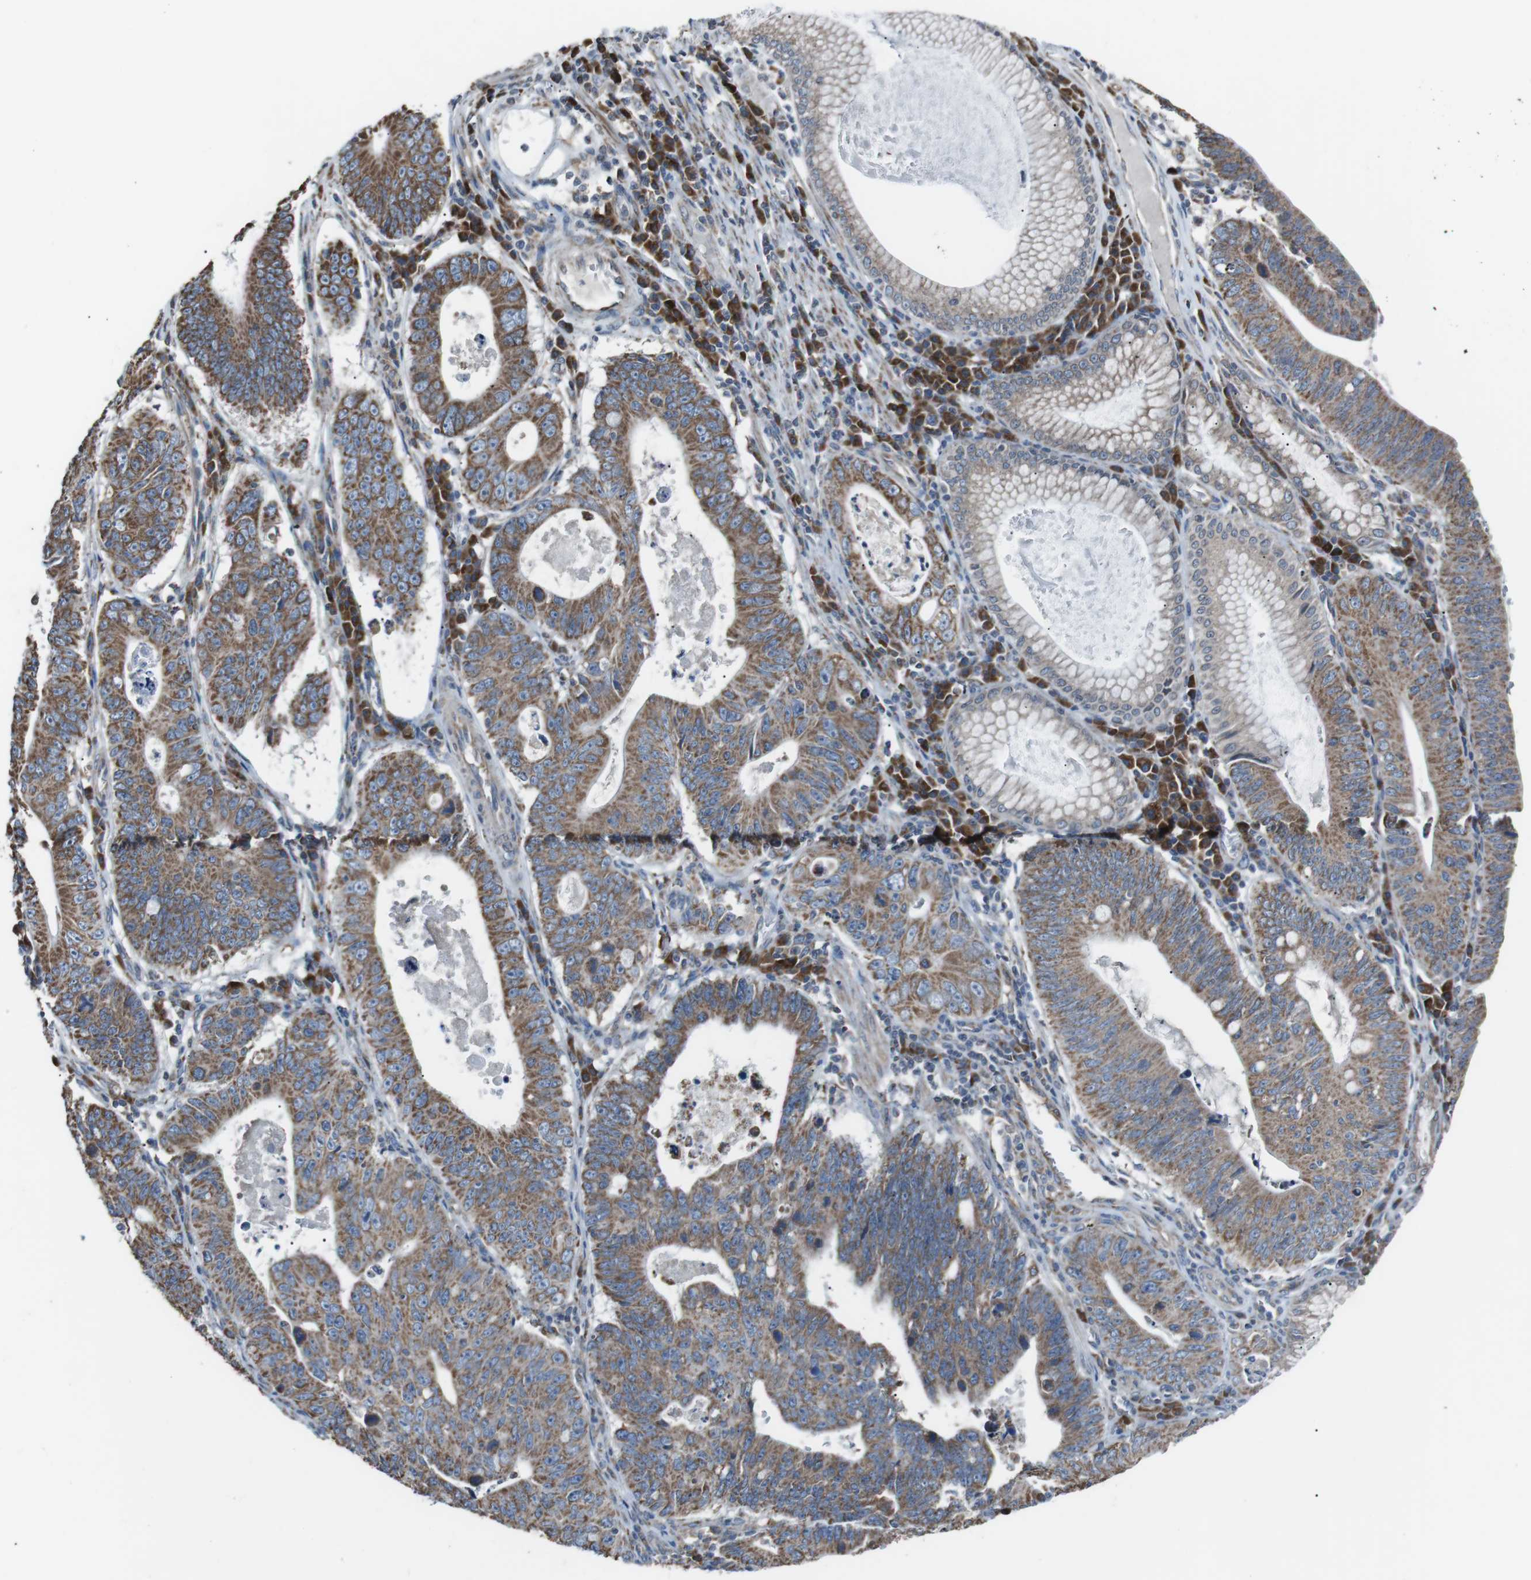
{"staining": {"intensity": "moderate", "quantity": ">75%", "location": "cytoplasmic/membranous"}, "tissue": "stomach cancer", "cell_type": "Tumor cells", "image_type": "cancer", "snomed": [{"axis": "morphology", "description": "Adenocarcinoma, NOS"}, {"axis": "topography", "description": "Stomach"}], "caption": "The photomicrograph shows immunohistochemical staining of stomach cancer (adenocarcinoma). There is moderate cytoplasmic/membranous expression is appreciated in approximately >75% of tumor cells.", "gene": "CISD2", "patient": {"sex": "male", "age": 59}}